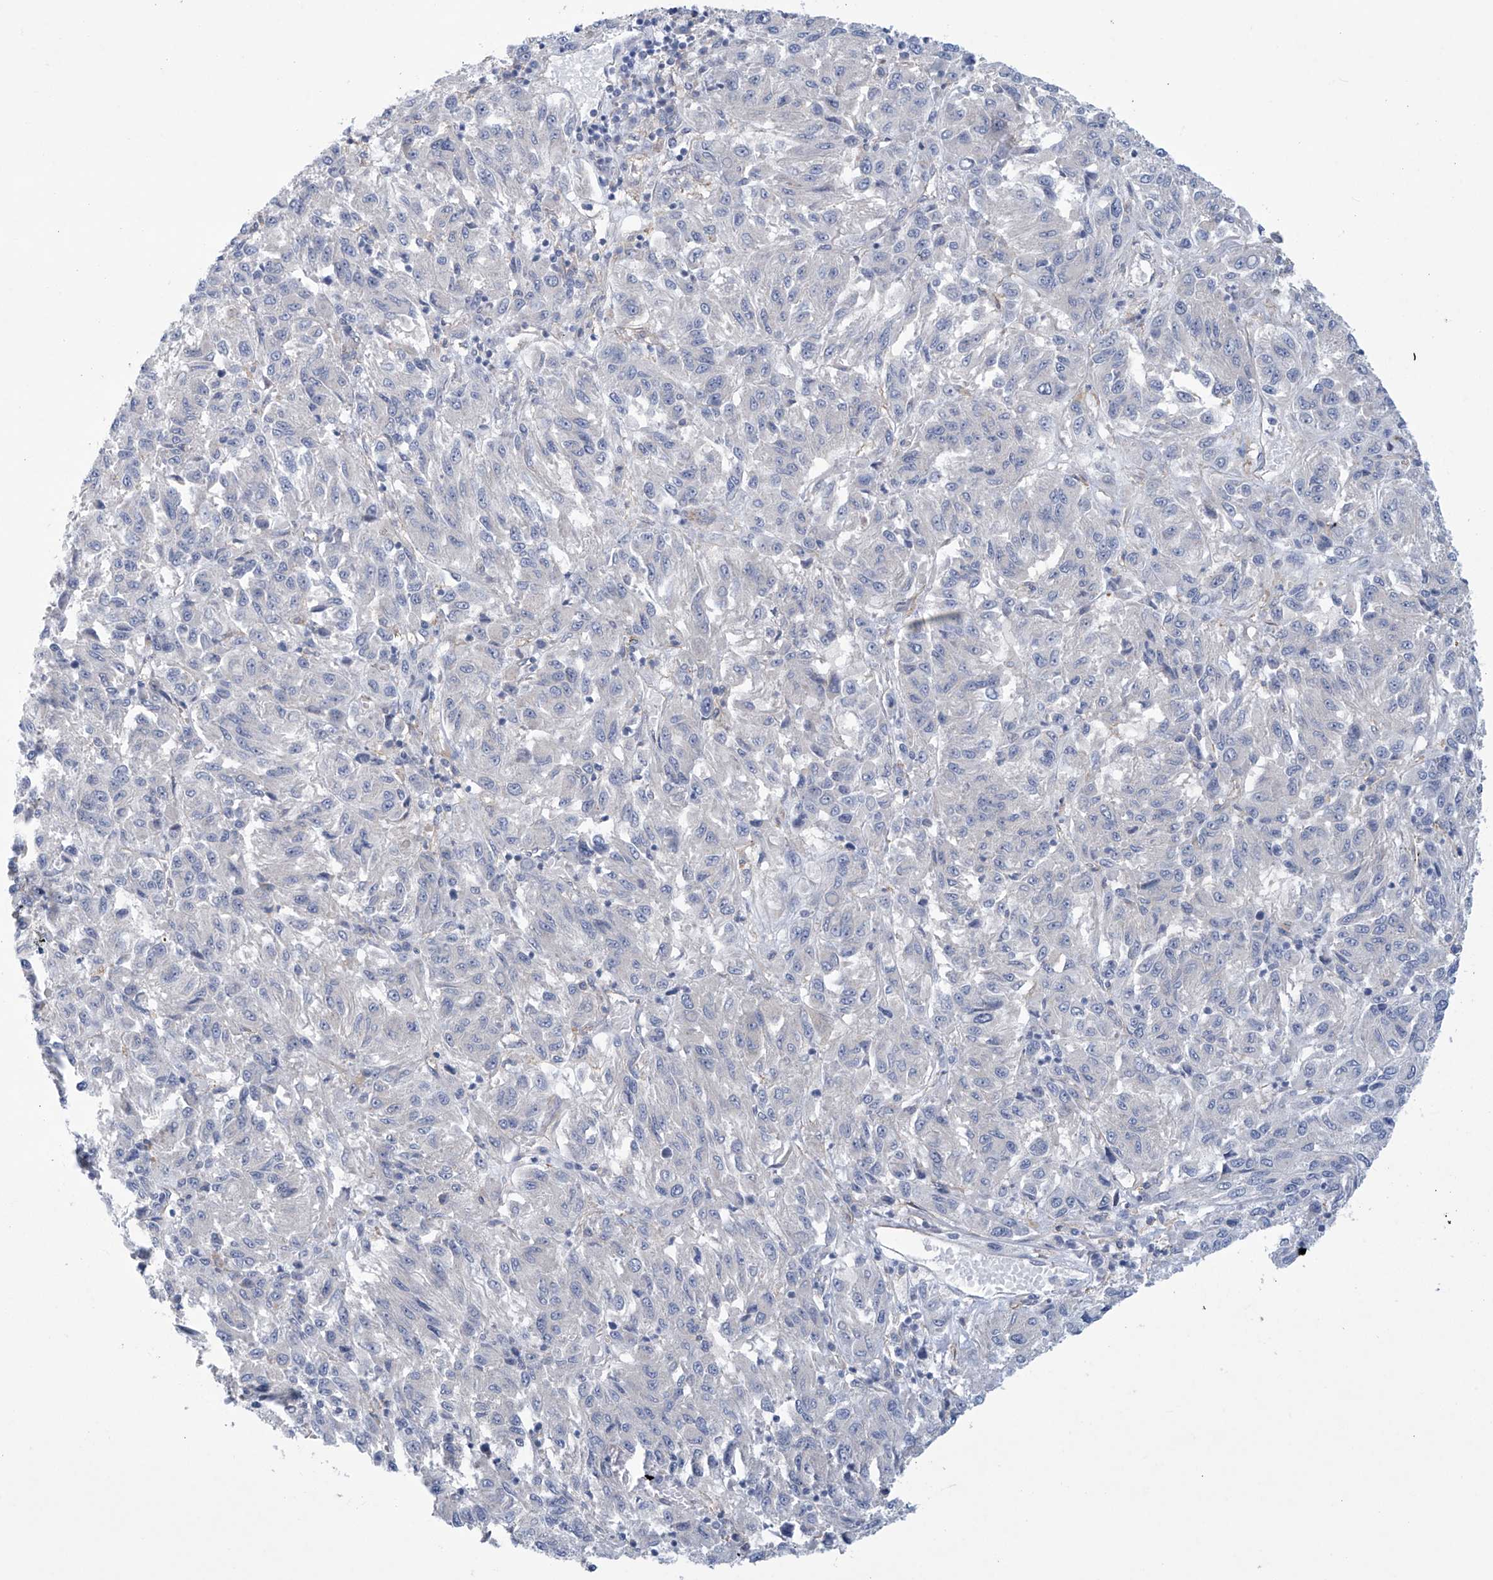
{"staining": {"intensity": "negative", "quantity": "none", "location": "none"}, "tissue": "melanoma", "cell_type": "Tumor cells", "image_type": "cancer", "snomed": [{"axis": "morphology", "description": "Malignant melanoma, Metastatic site"}, {"axis": "topography", "description": "Lung"}], "caption": "This is a photomicrograph of IHC staining of malignant melanoma (metastatic site), which shows no staining in tumor cells.", "gene": "ABHD13", "patient": {"sex": "male", "age": 64}}